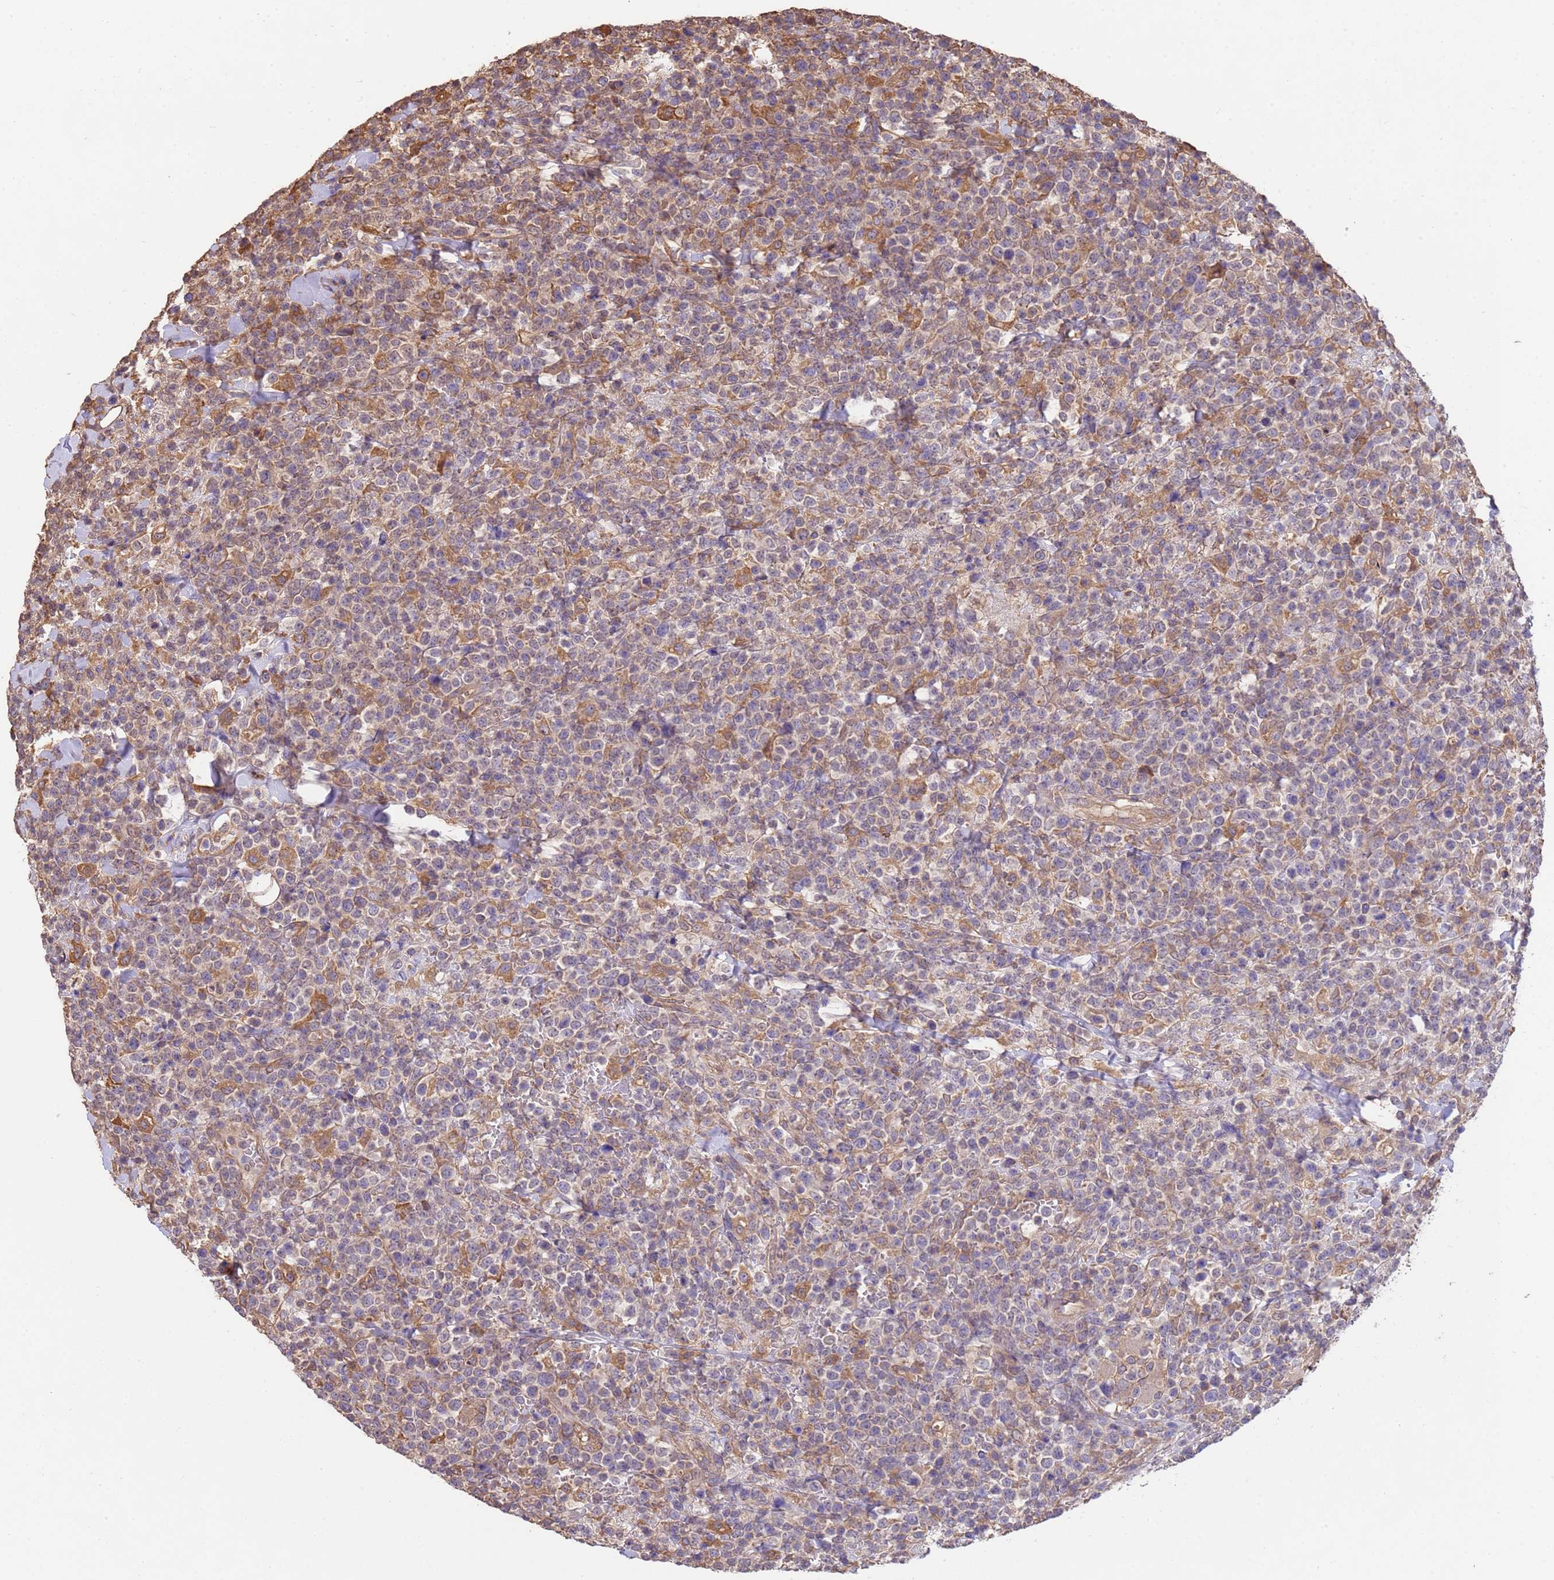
{"staining": {"intensity": "weak", "quantity": "<25%", "location": "cytoplasmic/membranous"}, "tissue": "lymphoma", "cell_type": "Tumor cells", "image_type": "cancer", "snomed": [{"axis": "morphology", "description": "Malignant lymphoma, non-Hodgkin's type, High grade"}, {"axis": "topography", "description": "Colon"}], "caption": "This is an IHC photomicrograph of lymphoma. There is no expression in tumor cells.", "gene": "NPHP1", "patient": {"sex": "female", "age": 53}}